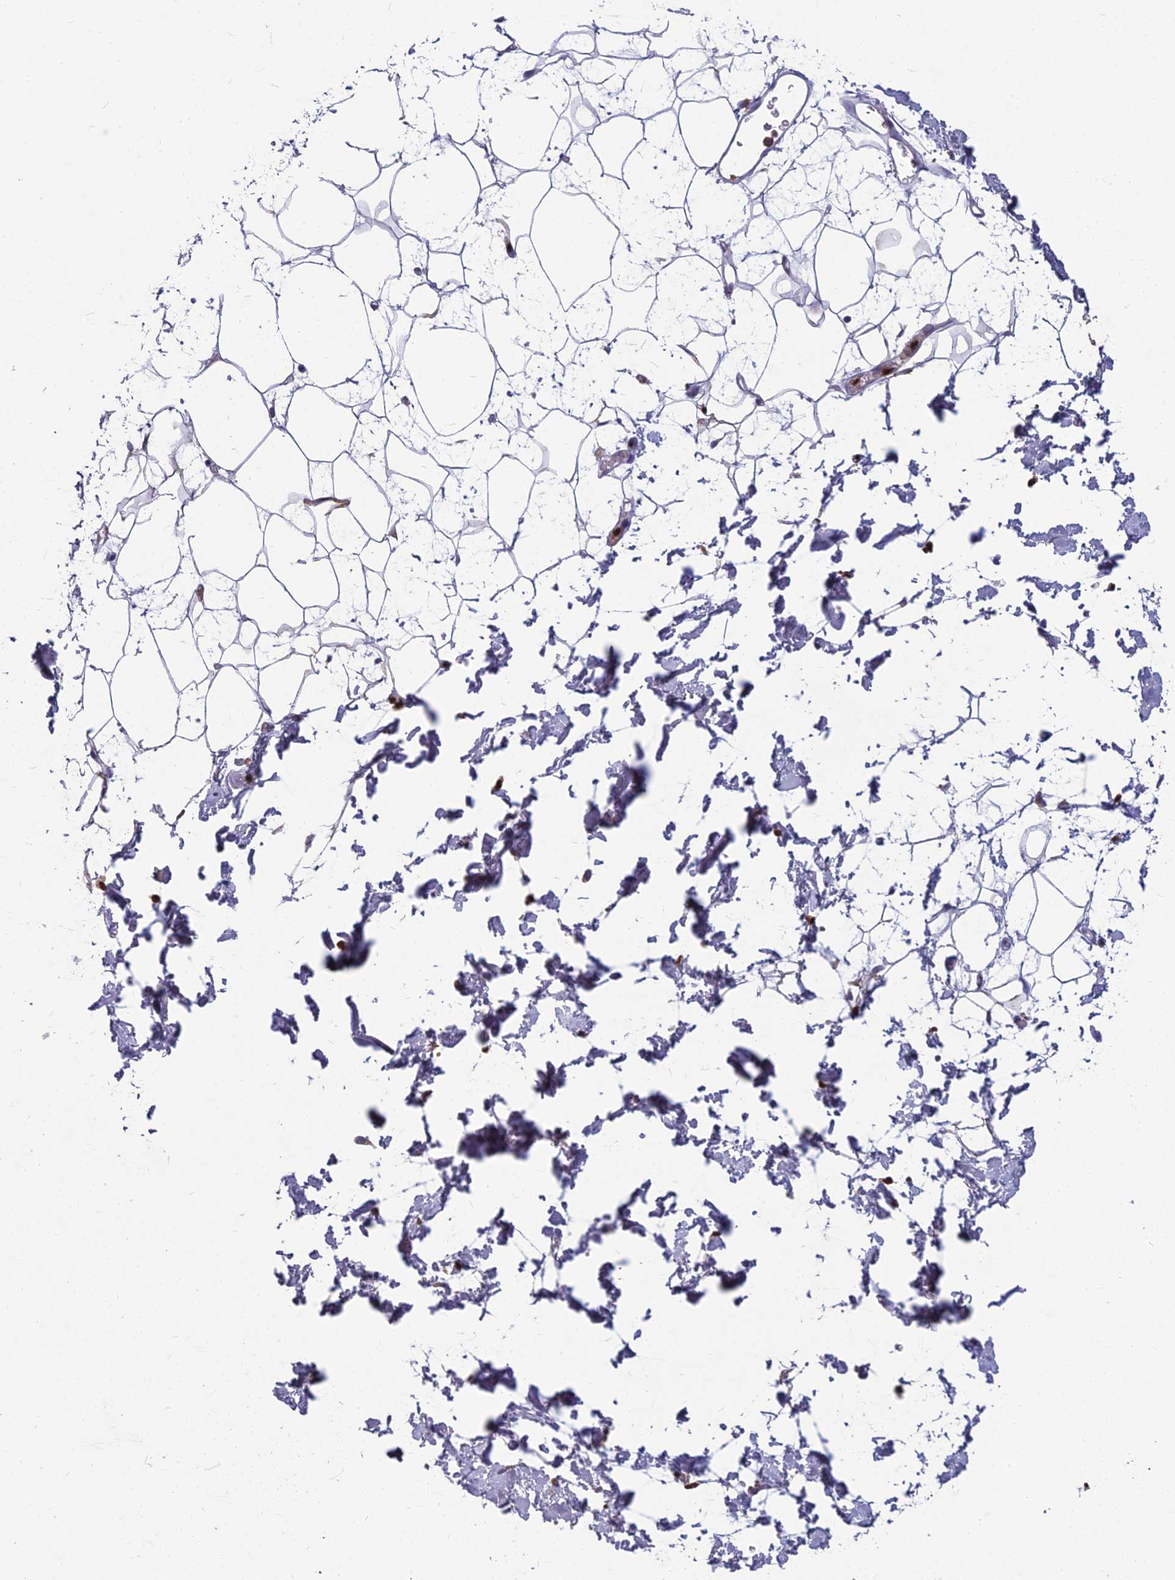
{"staining": {"intensity": "negative", "quantity": "none", "location": "none"}, "tissue": "adipose tissue", "cell_type": "Adipocytes", "image_type": "normal", "snomed": [{"axis": "morphology", "description": "Normal tissue, NOS"}, {"axis": "topography", "description": "Soft tissue"}], "caption": "Immunohistochemical staining of benign human adipose tissue shows no significant expression in adipocytes.", "gene": "ENSG00000188897", "patient": {"sex": "male", "age": 72}}